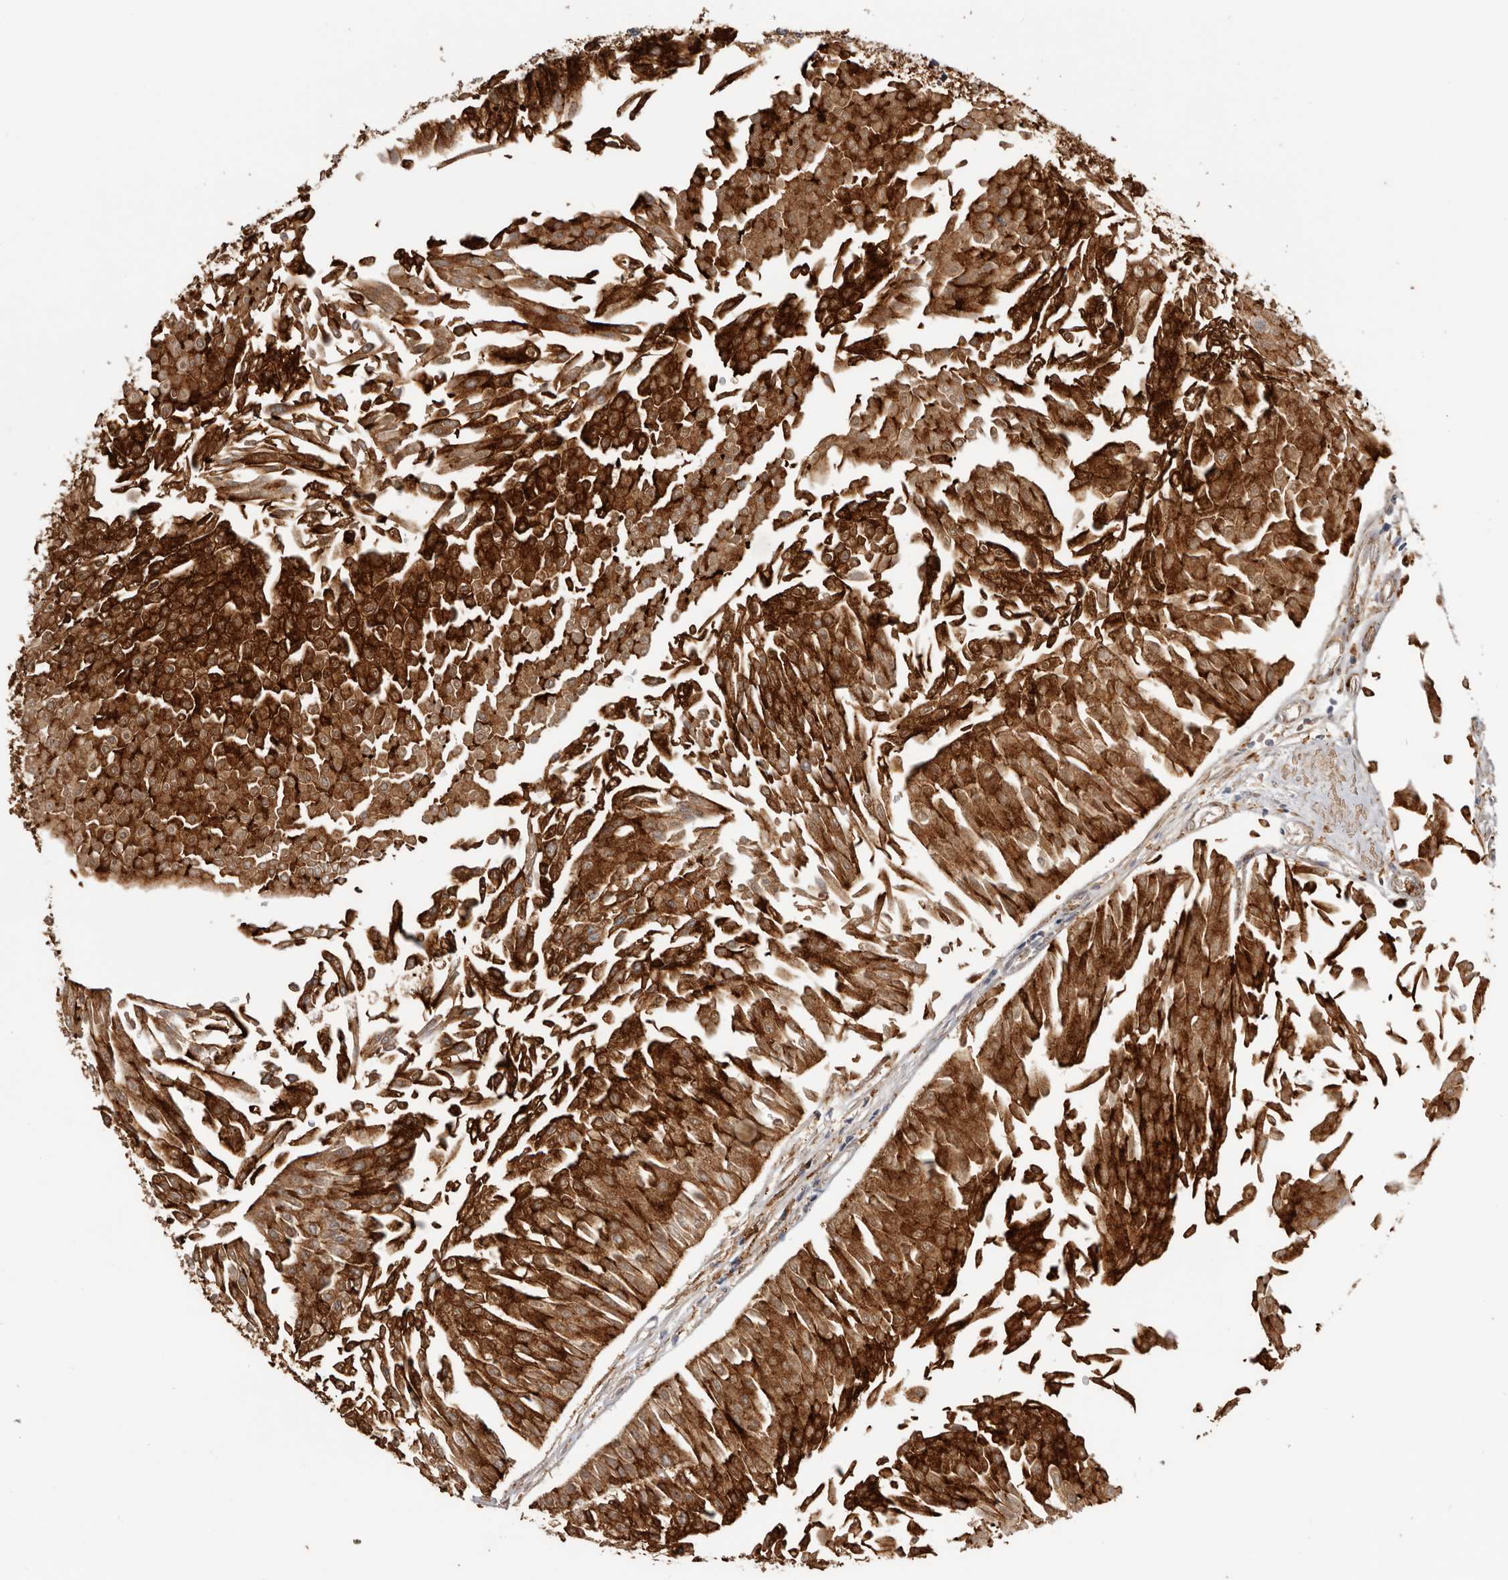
{"staining": {"intensity": "strong", "quantity": ">75%", "location": "cytoplasmic/membranous"}, "tissue": "urothelial cancer", "cell_type": "Tumor cells", "image_type": "cancer", "snomed": [{"axis": "morphology", "description": "Urothelial carcinoma, Low grade"}, {"axis": "topography", "description": "Urinary bladder"}], "caption": "Urothelial carcinoma (low-grade) was stained to show a protein in brown. There is high levels of strong cytoplasmic/membranous staining in approximately >75% of tumor cells. Ihc stains the protein in brown and the nuclei are stained blue.", "gene": "TFRC", "patient": {"sex": "male", "age": 67}}